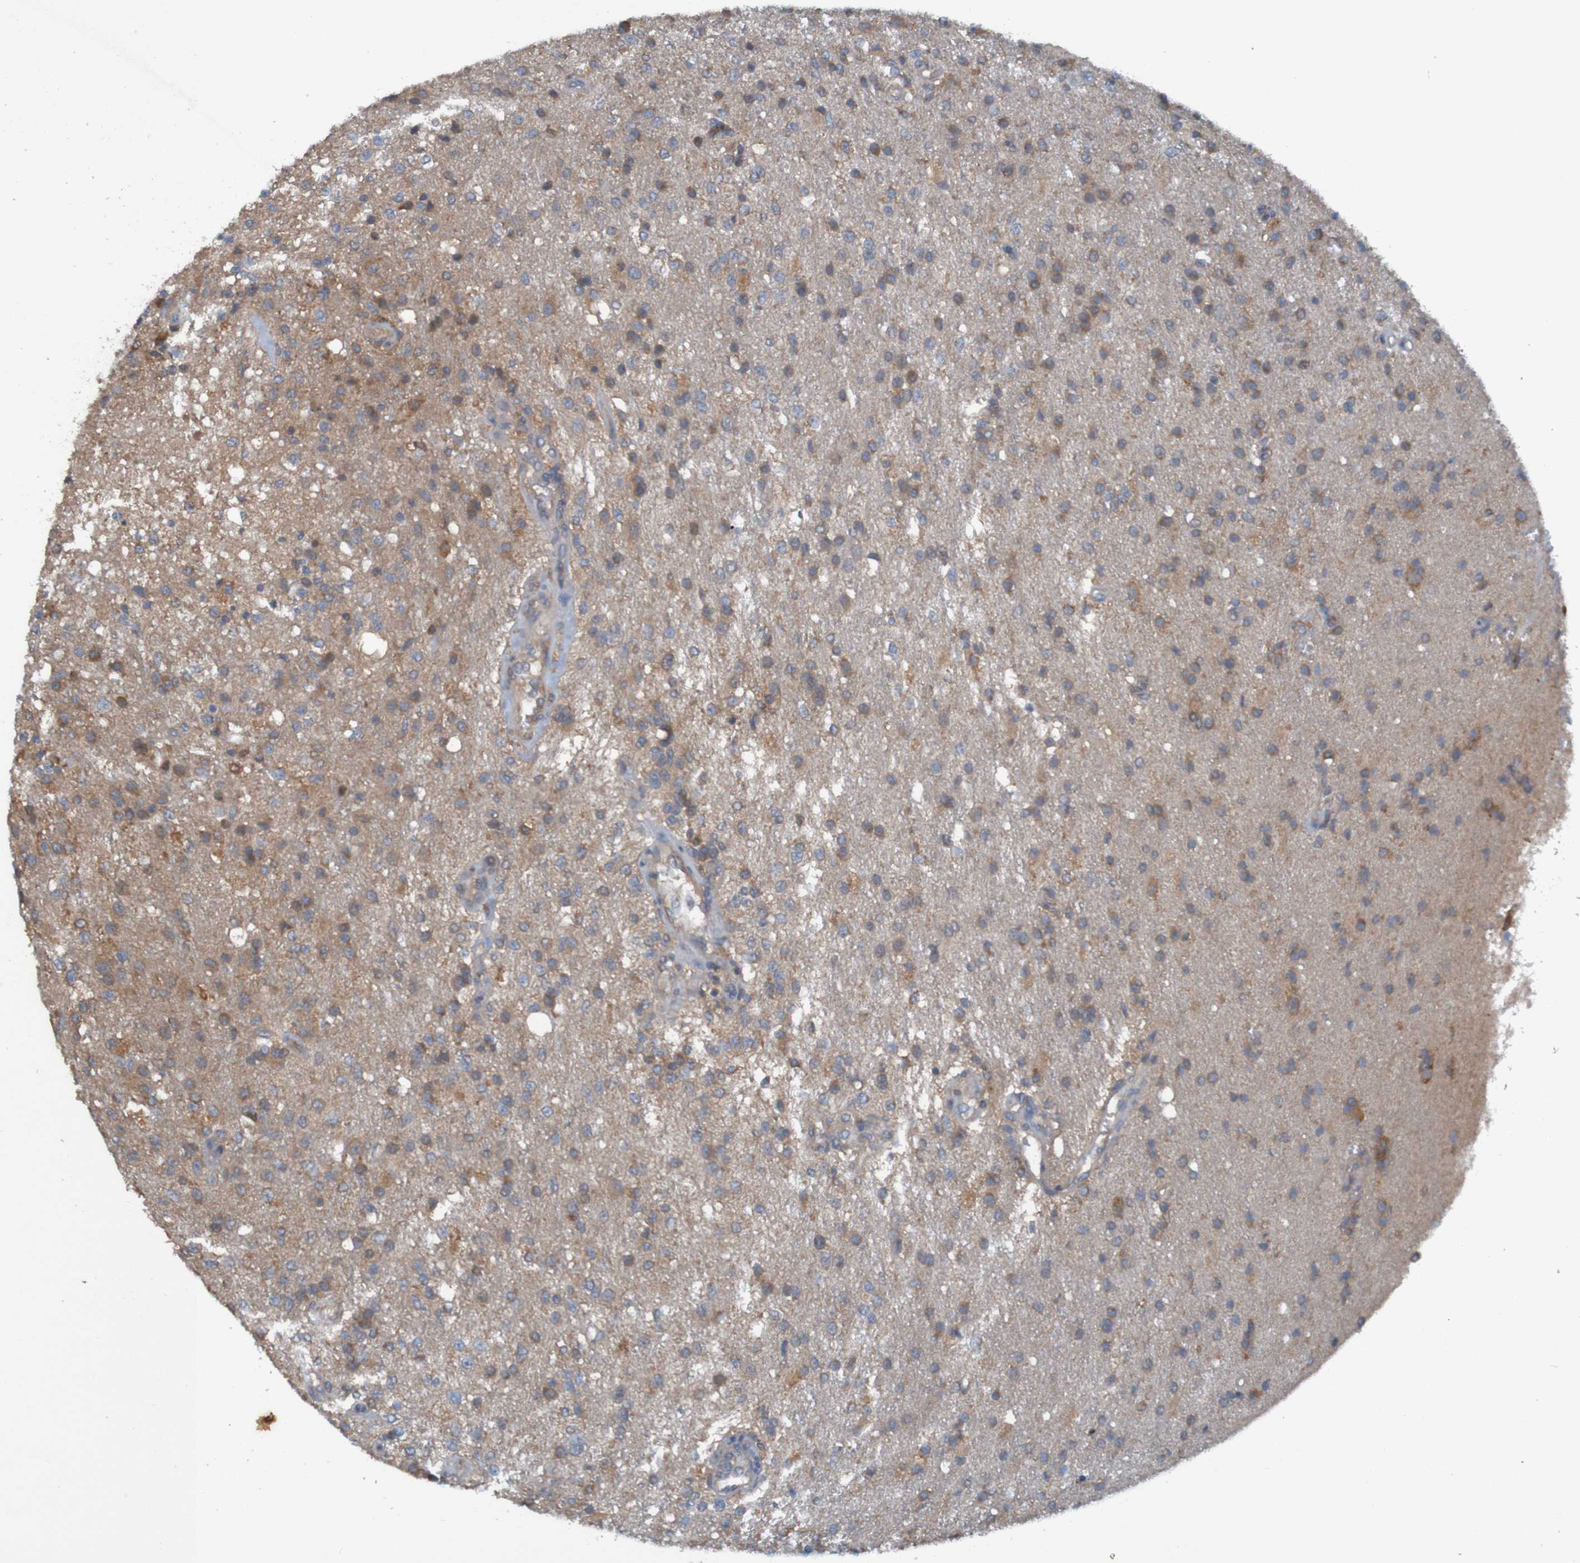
{"staining": {"intensity": "moderate", "quantity": ">75%", "location": "cytoplasmic/membranous"}, "tissue": "glioma", "cell_type": "Tumor cells", "image_type": "cancer", "snomed": [{"axis": "morphology", "description": "Normal tissue, NOS"}, {"axis": "morphology", "description": "Glioma, malignant, High grade"}, {"axis": "topography", "description": "Cerebral cortex"}], "caption": "Immunohistochemistry histopathology image of human malignant glioma (high-grade) stained for a protein (brown), which displays medium levels of moderate cytoplasmic/membranous expression in about >75% of tumor cells.", "gene": "DNAJC4", "patient": {"sex": "male", "age": 77}}